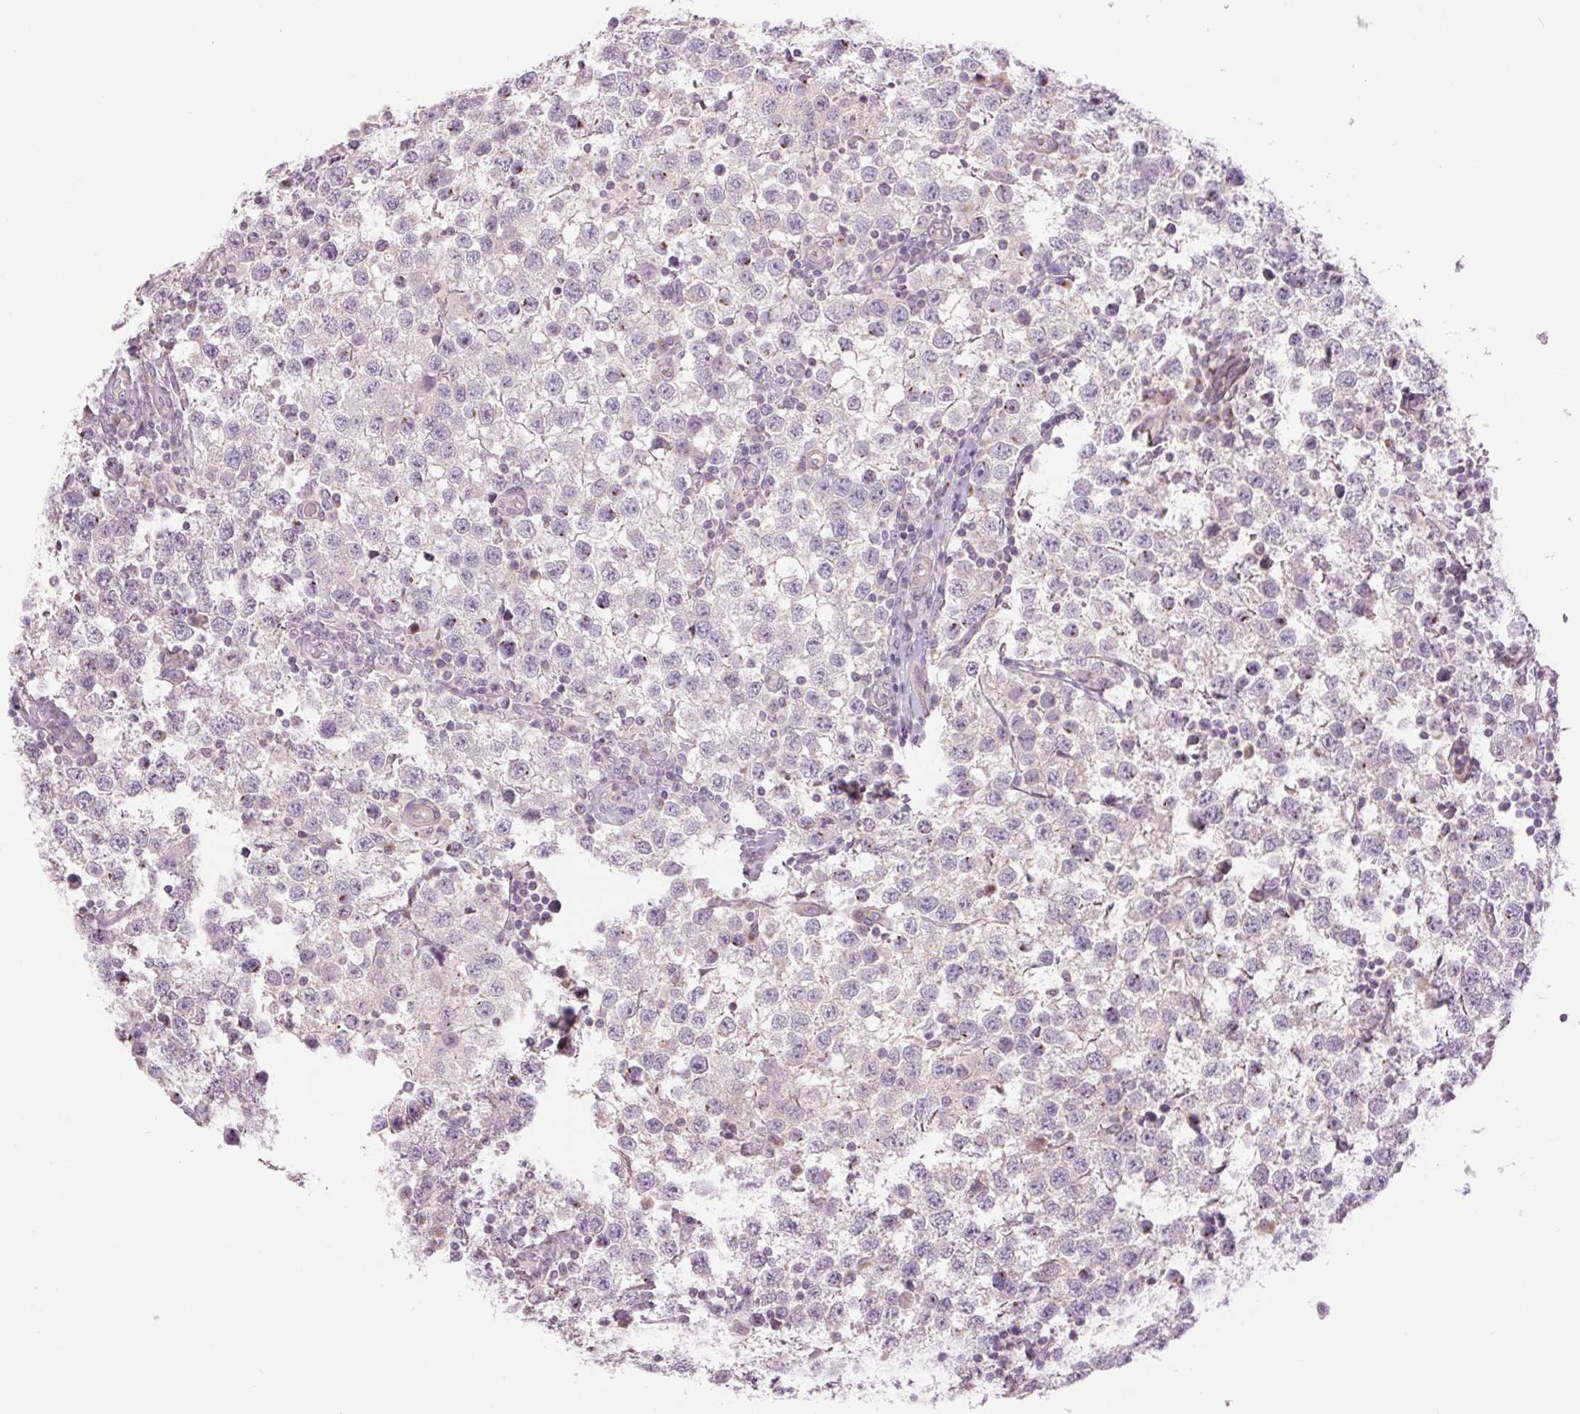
{"staining": {"intensity": "negative", "quantity": "none", "location": "none"}, "tissue": "testis cancer", "cell_type": "Tumor cells", "image_type": "cancer", "snomed": [{"axis": "morphology", "description": "Seminoma, NOS"}, {"axis": "topography", "description": "Testis"}], "caption": "Tumor cells show no significant protein staining in seminoma (testis).", "gene": "CTNNA3", "patient": {"sex": "male", "age": 34}}